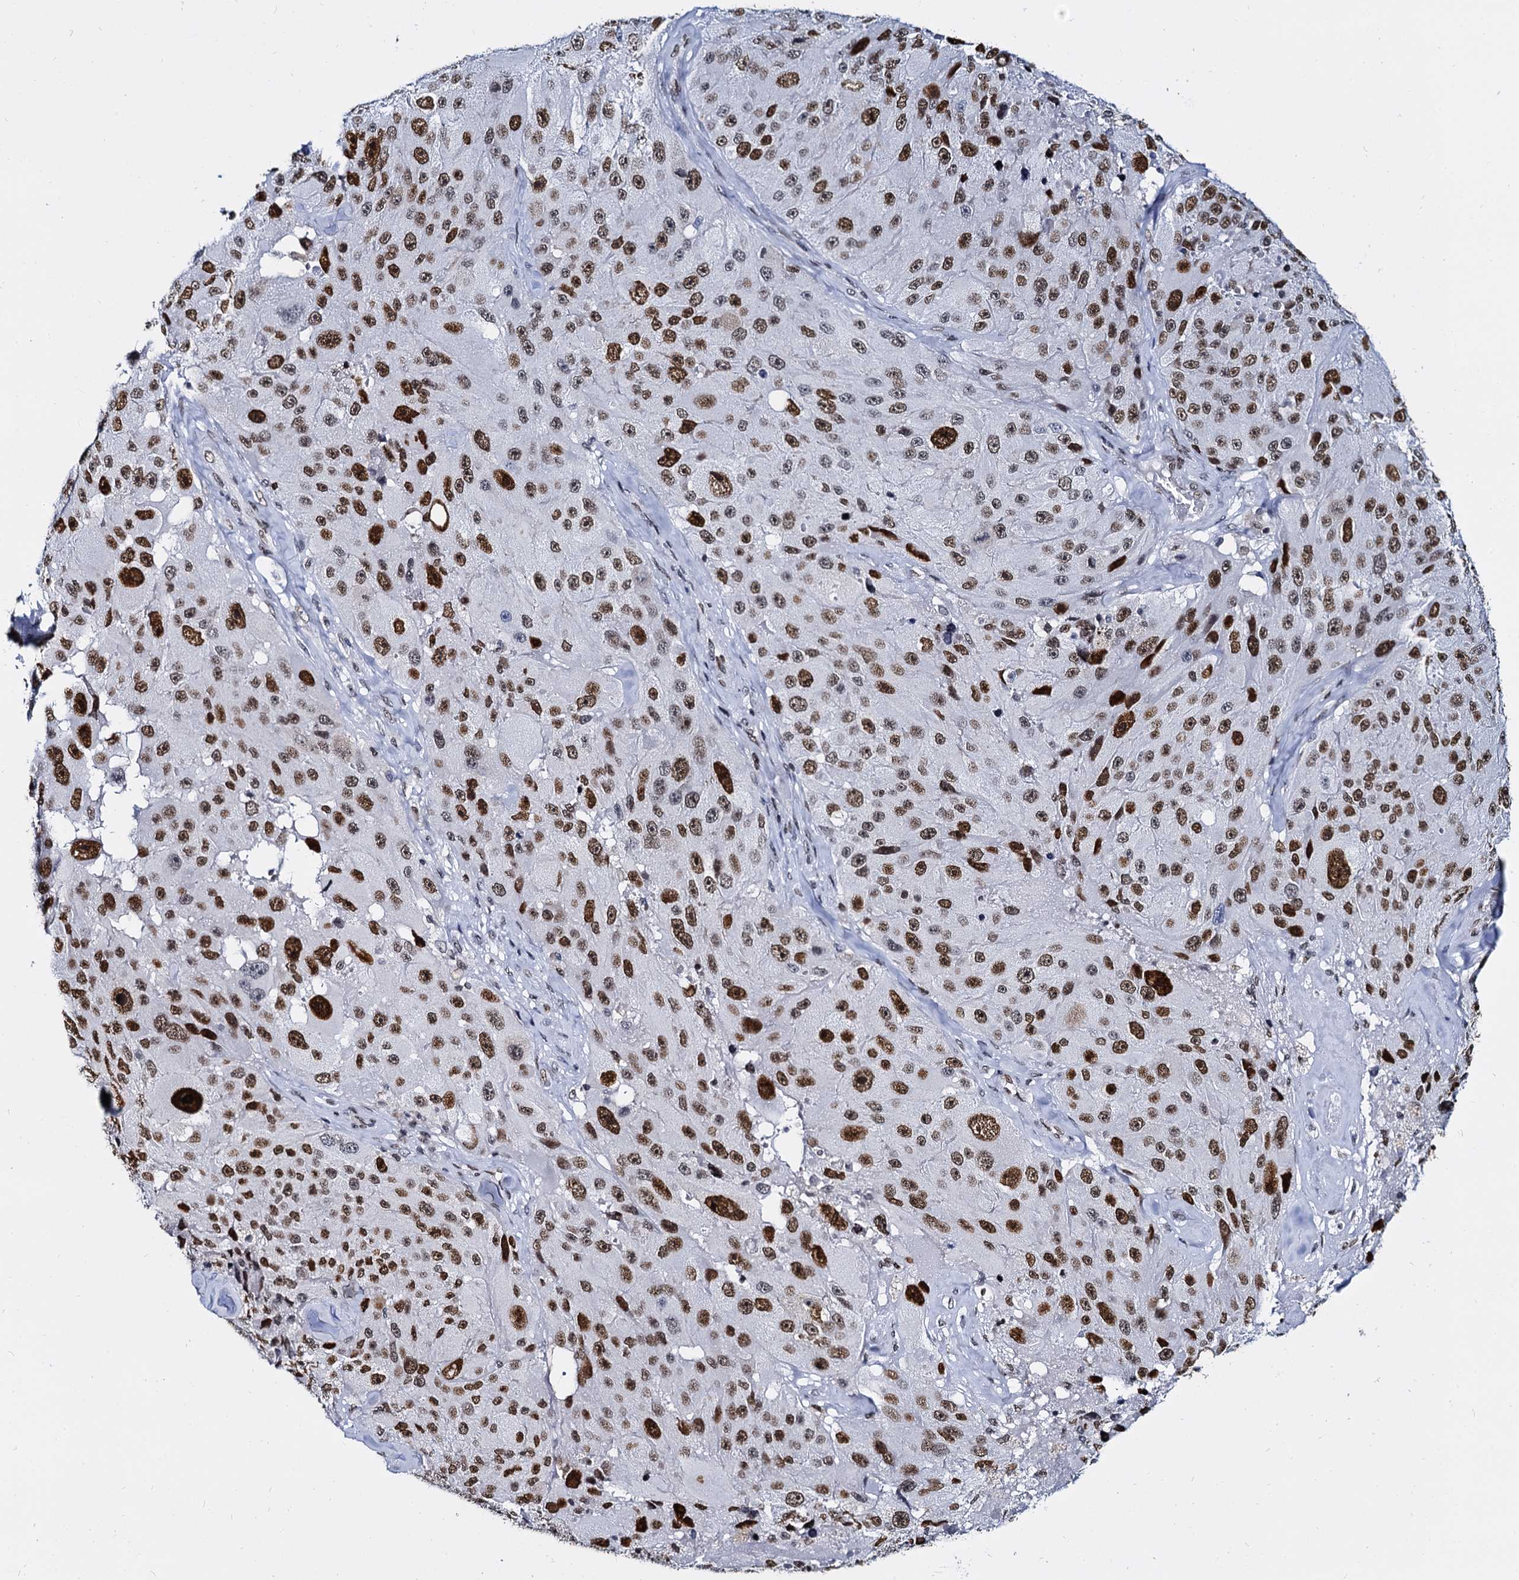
{"staining": {"intensity": "strong", "quantity": ">75%", "location": "nuclear"}, "tissue": "melanoma", "cell_type": "Tumor cells", "image_type": "cancer", "snomed": [{"axis": "morphology", "description": "Malignant melanoma, Metastatic site"}, {"axis": "topography", "description": "Lymph node"}], "caption": "Protein staining shows strong nuclear expression in approximately >75% of tumor cells in melanoma.", "gene": "CMAS", "patient": {"sex": "male", "age": 62}}